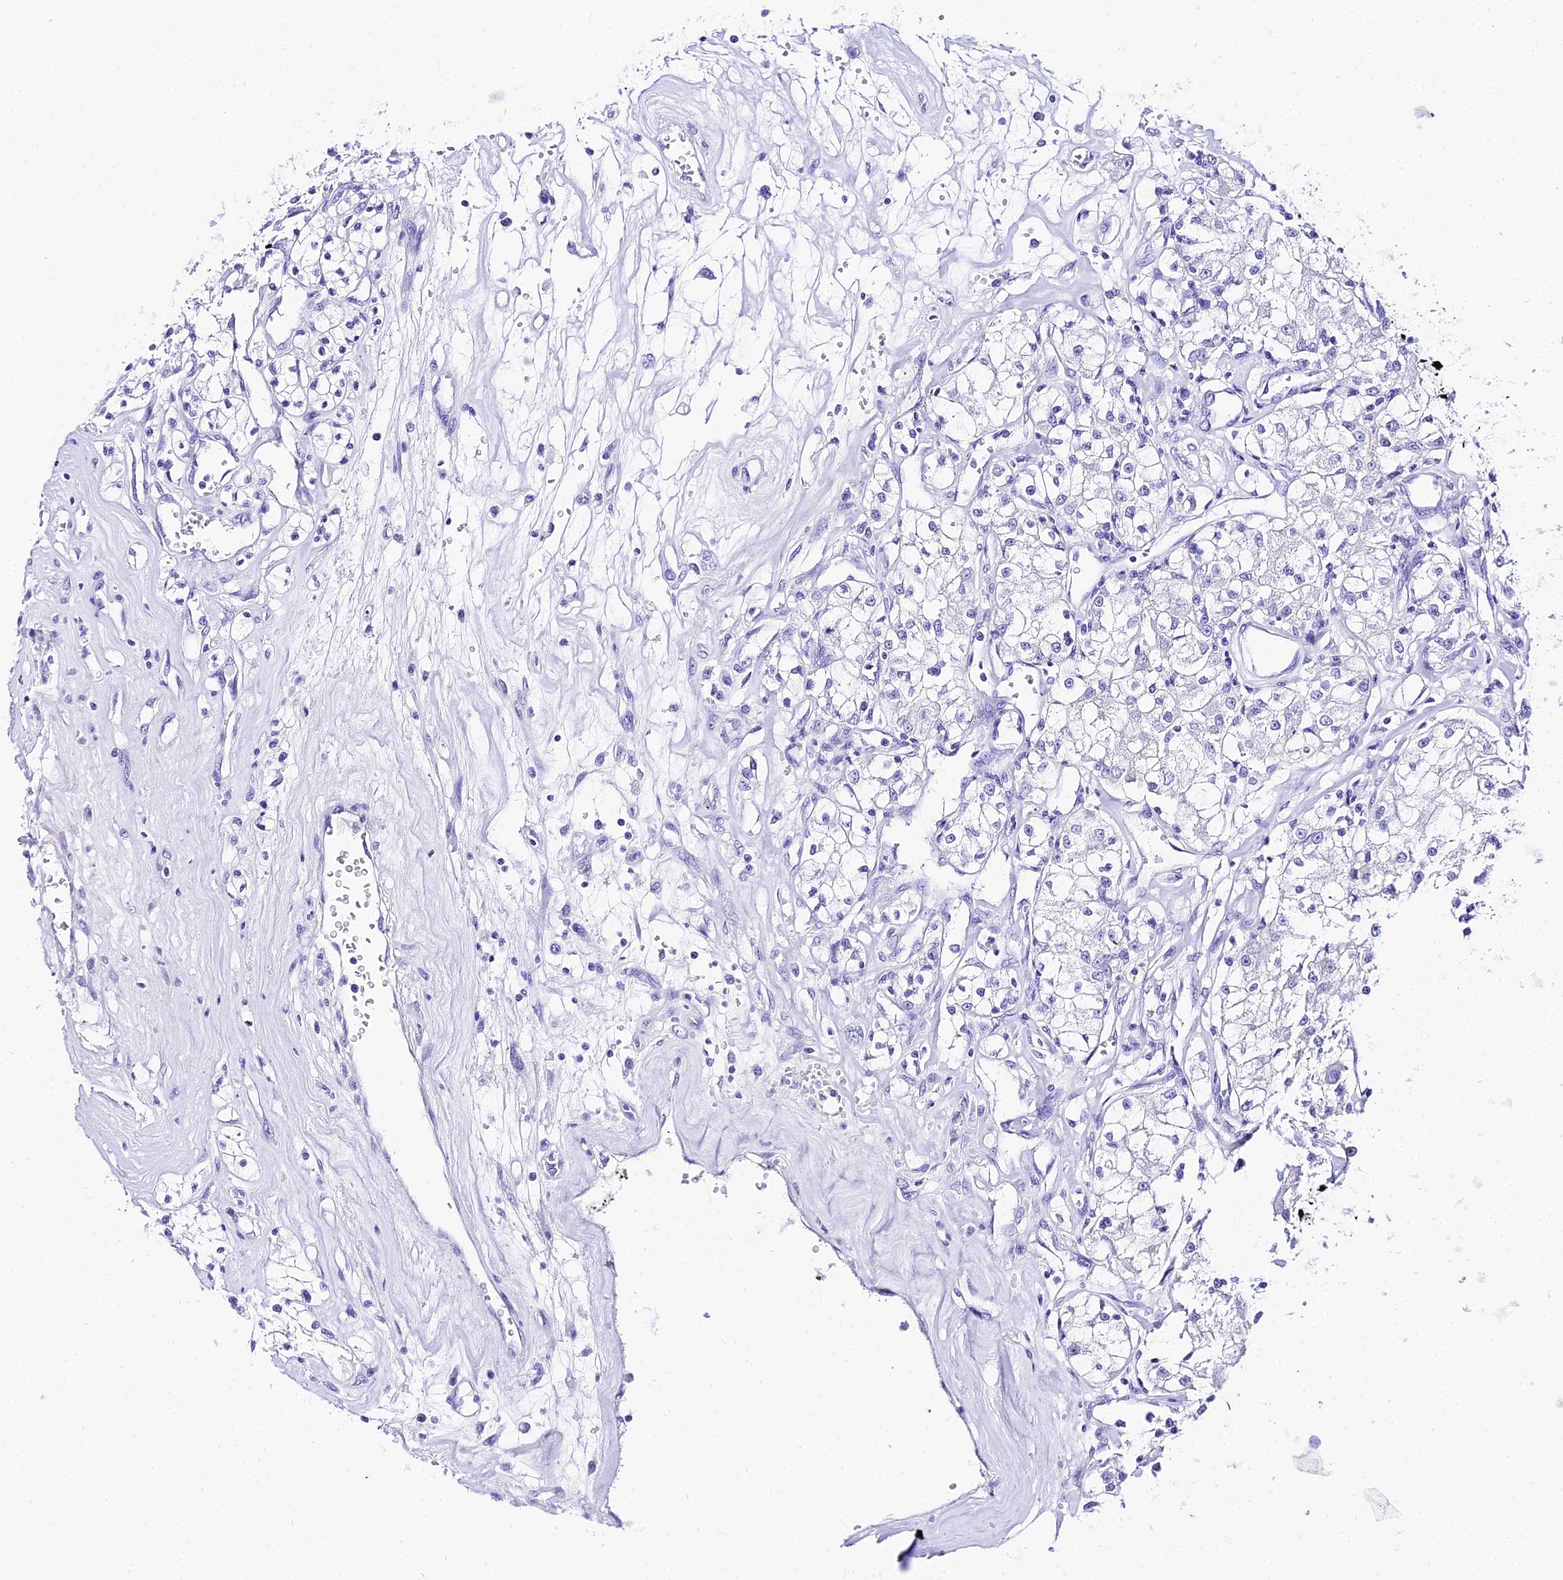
{"staining": {"intensity": "negative", "quantity": "none", "location": "none"}, "tissue": "renal cancer", "cell_type": "Tumor cells", "image_type": "cancer", "snomed": [{"axis": "morphology", "description": "Adenocarcinoma, NOS"}, {"axis": "topography", "description": "Kidney"}], "caption": "Photomicrograph shows no significant protein positivity in tumor cells of renal adenocarcinoma.", "gene": "TRMT44", "patient": {"sex": "female", "age": 59}}